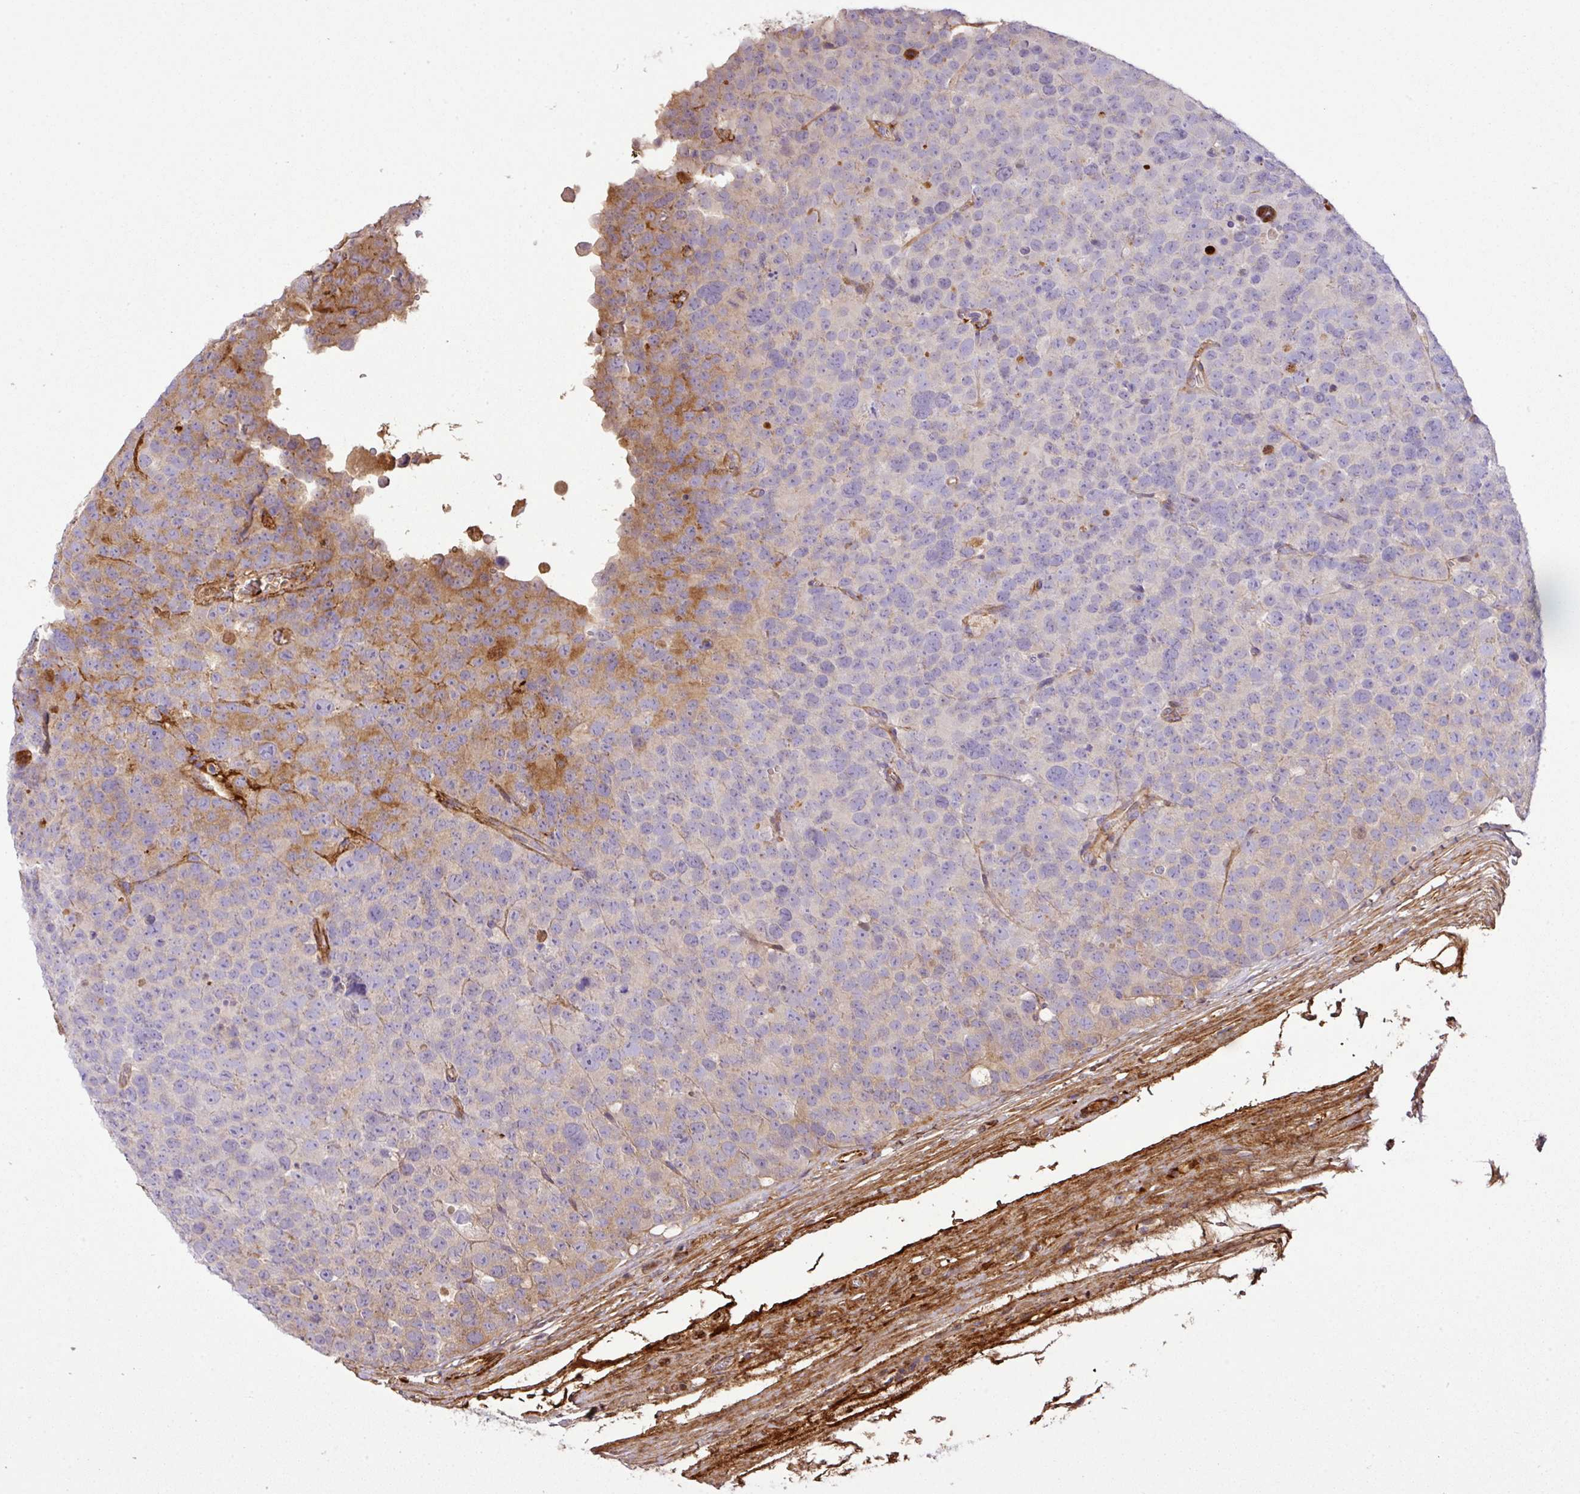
{"staining": {"intensity": "moderate", "quantity": "<25%", "location": "cytoplasmic/membranous"}, "tissue": "testis cancer", "cell_type": "Tumor cells", "image_type": "cancer", "snomed": [{"axis": "morphology", "description": "Seminoma, NOS"}, {"axis": "topography", "description": "Testis"}], "caption": "Seminoma (testis) was stained to show a protein in brown. There is low levels of moderate cytoplasmic/membranous staining in about <25% of tumor cells.", "gene": "CTXN2", "patient": {"sex": "male", "age": 71}}